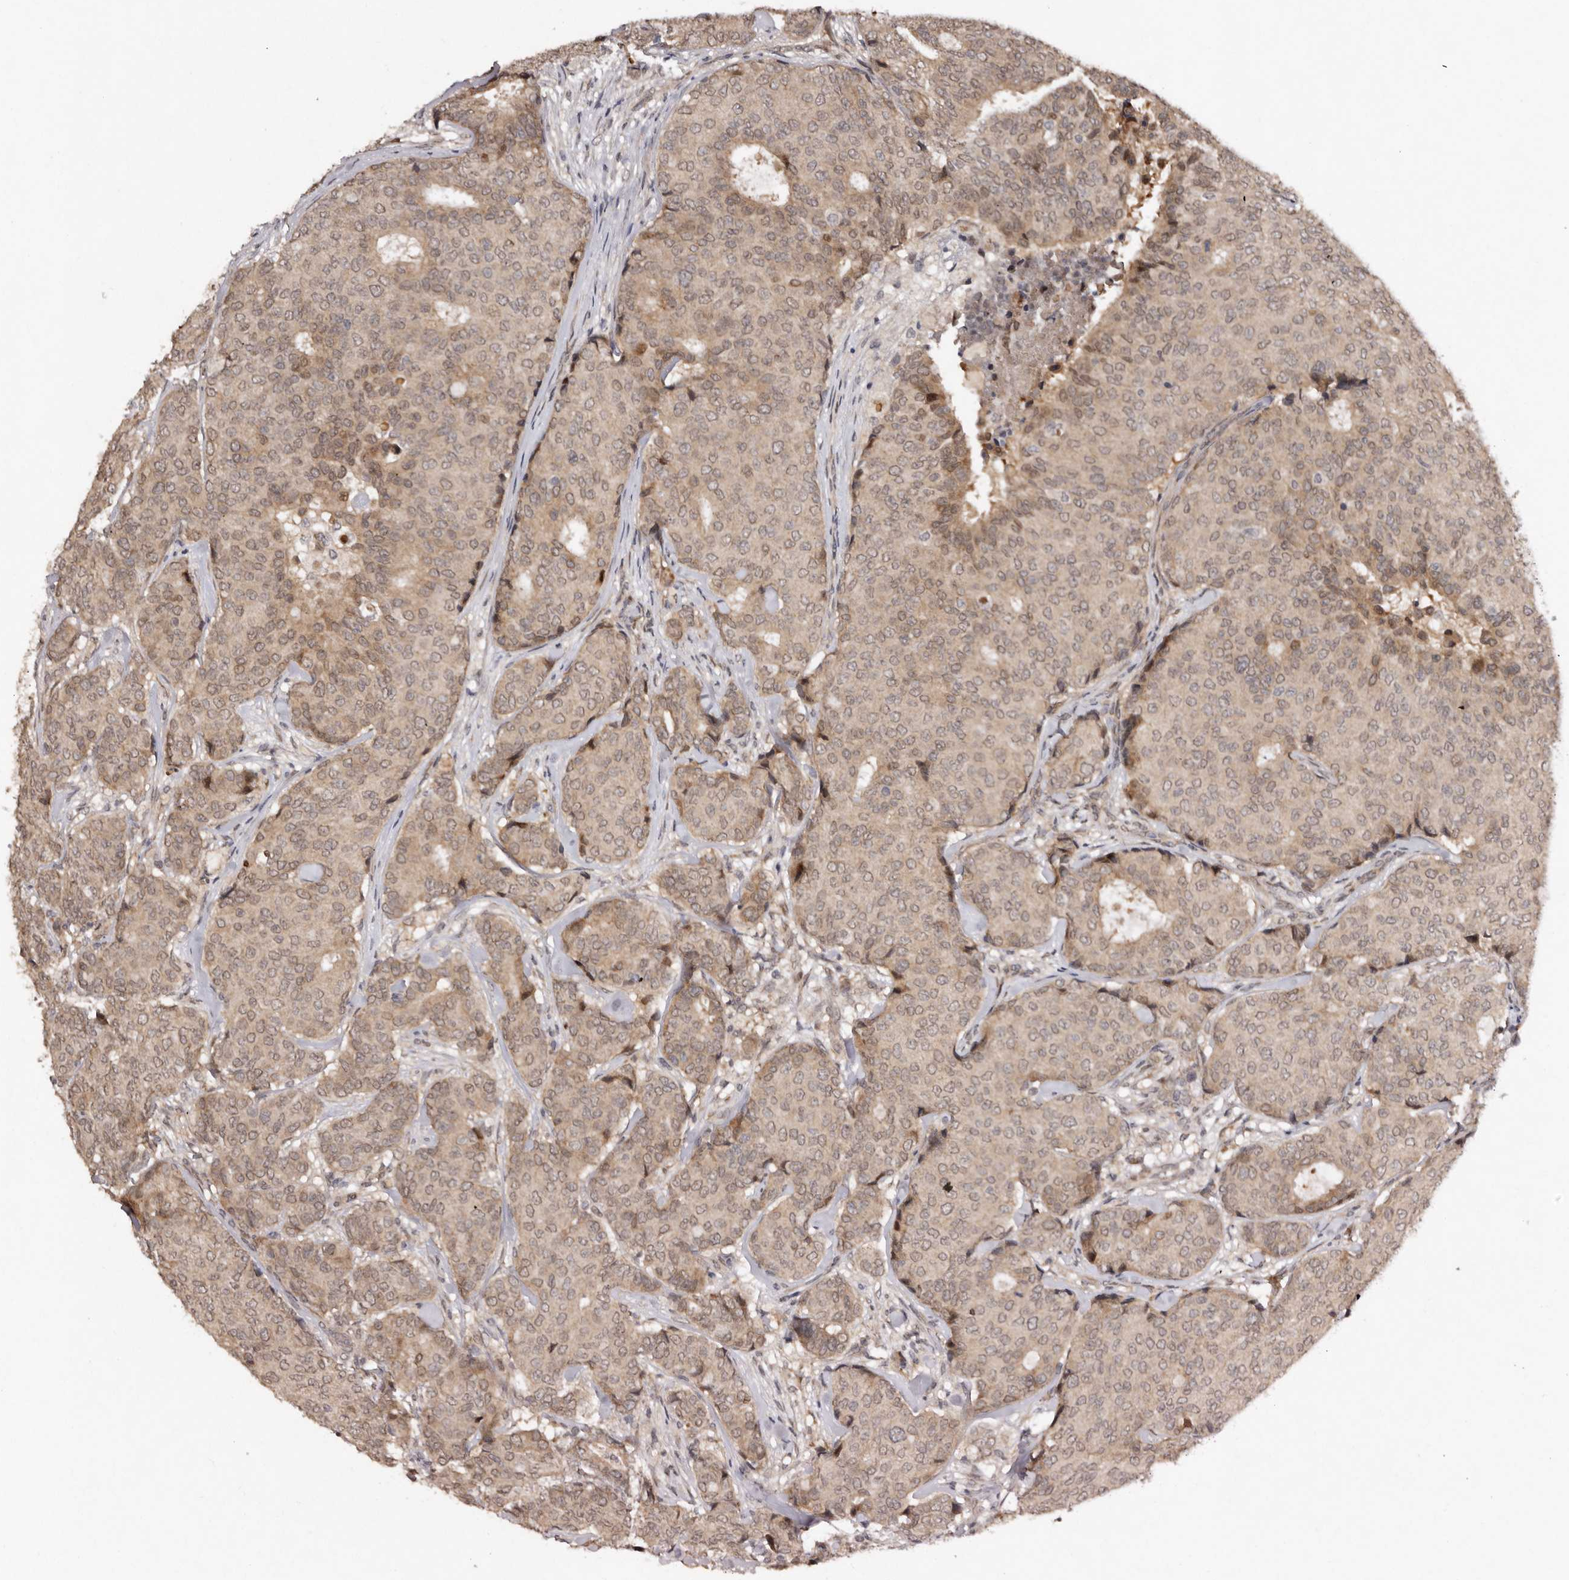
{"staining": {"intensity": "moderate", "quantity": ">75%", "location": "cytoplasmic/membranous"}, "tissue": "breast cancer", "cell_type": "Tumor cells", "image_type": "cancer", "snomed": [{"axis": "morphology", "description": "Duct carcinoma"}, {"axis": "topography", "description": "Breast"}], "caption": "An image showing moderate cytoplasmic/membranous staining in about >75% of tumor cells in breast cancer, as visualized by brown immunohistochemical staining.", "gene": "ABL1", "patient": {"sex": "female", "age": 75}}